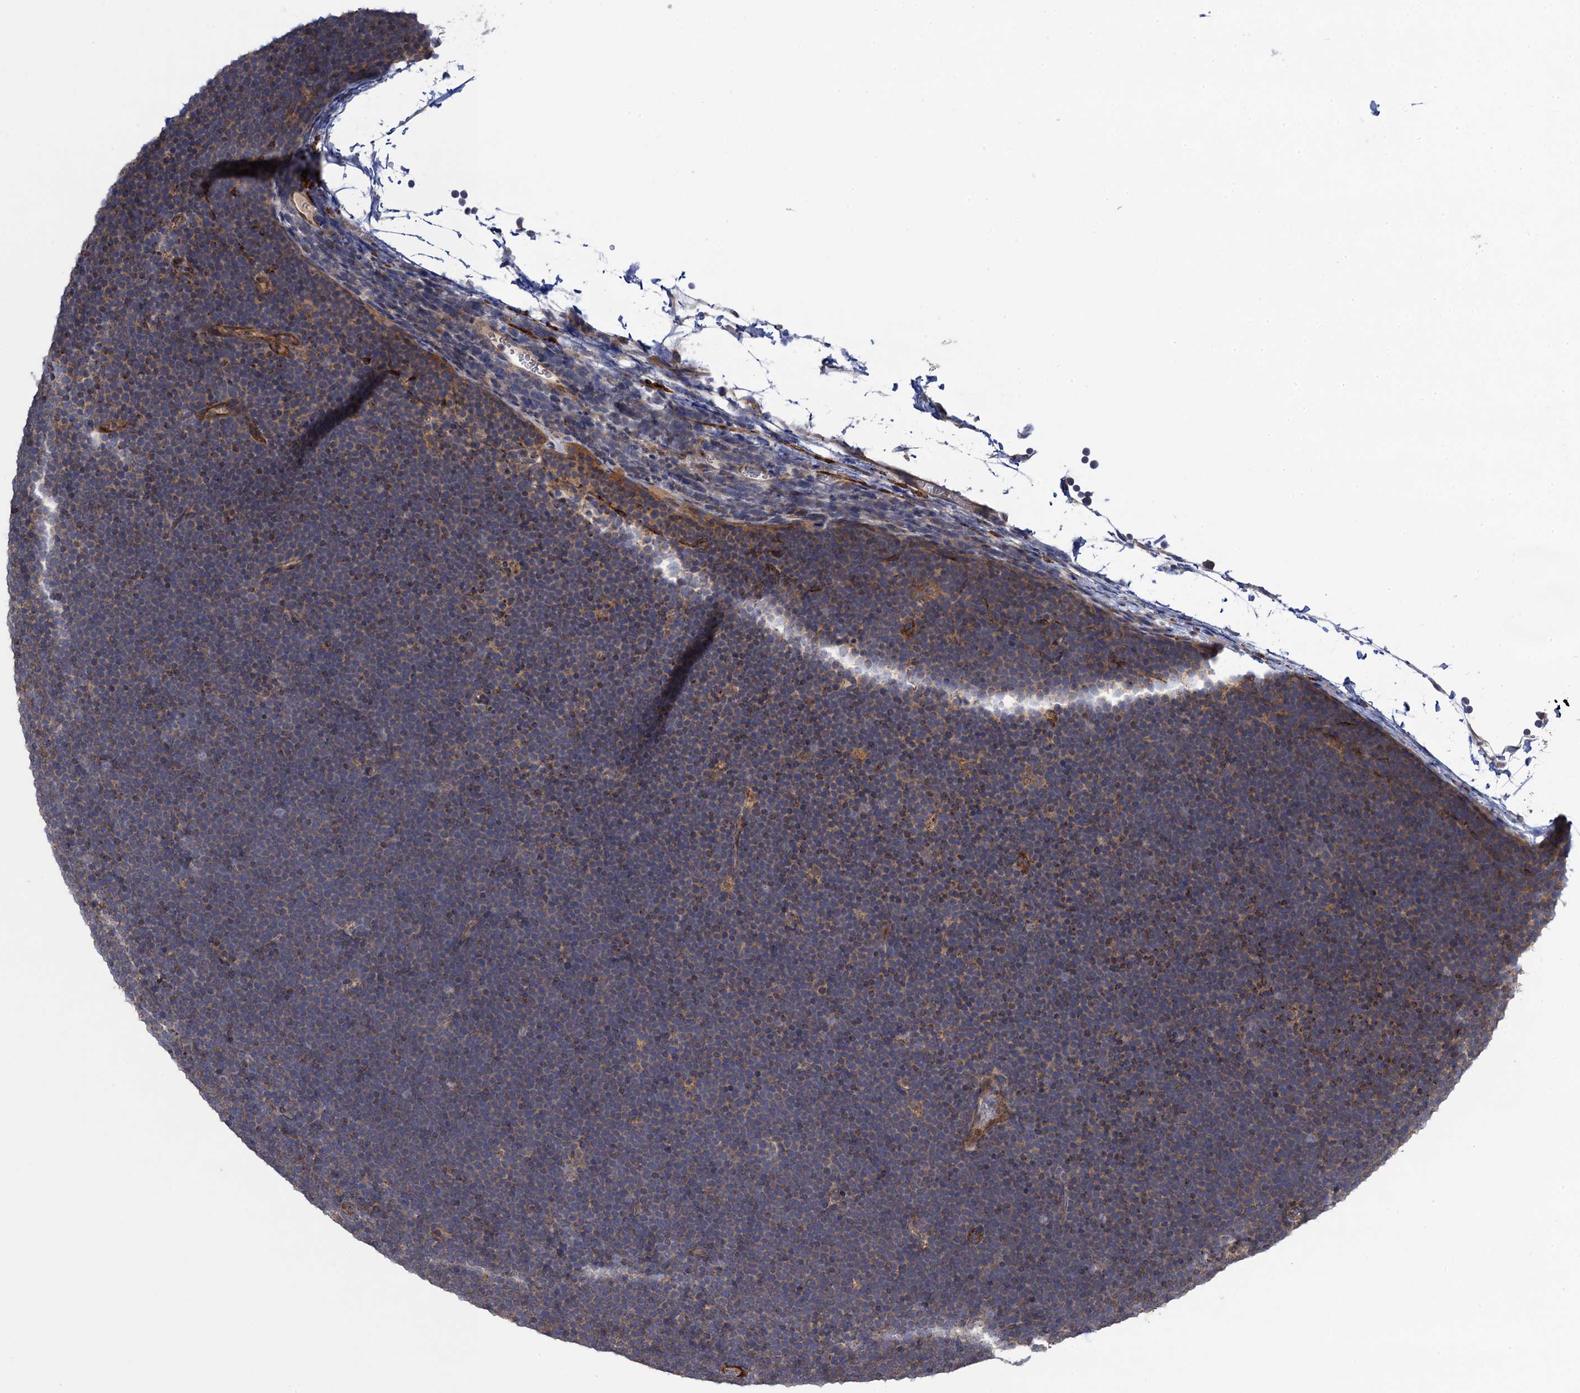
{"staining": {"intensity": "negative", "quantity": "none", "location": "none"}, "tissue": "lymphoma", "cell_type": "Tumor cells", "image_type": "cancer", "snomed": [{"axis": "morphology", "description": "Malignant lymphoma, non-Hodgkin's type, High grade"}, {"axis": "topography", "description": "Lymph node"}], "caption": "The image exhibits no significant staining in tumor cells of lymphoma.", "gene": "WDR88", "patient": {"sex": "male", "age": 13}}